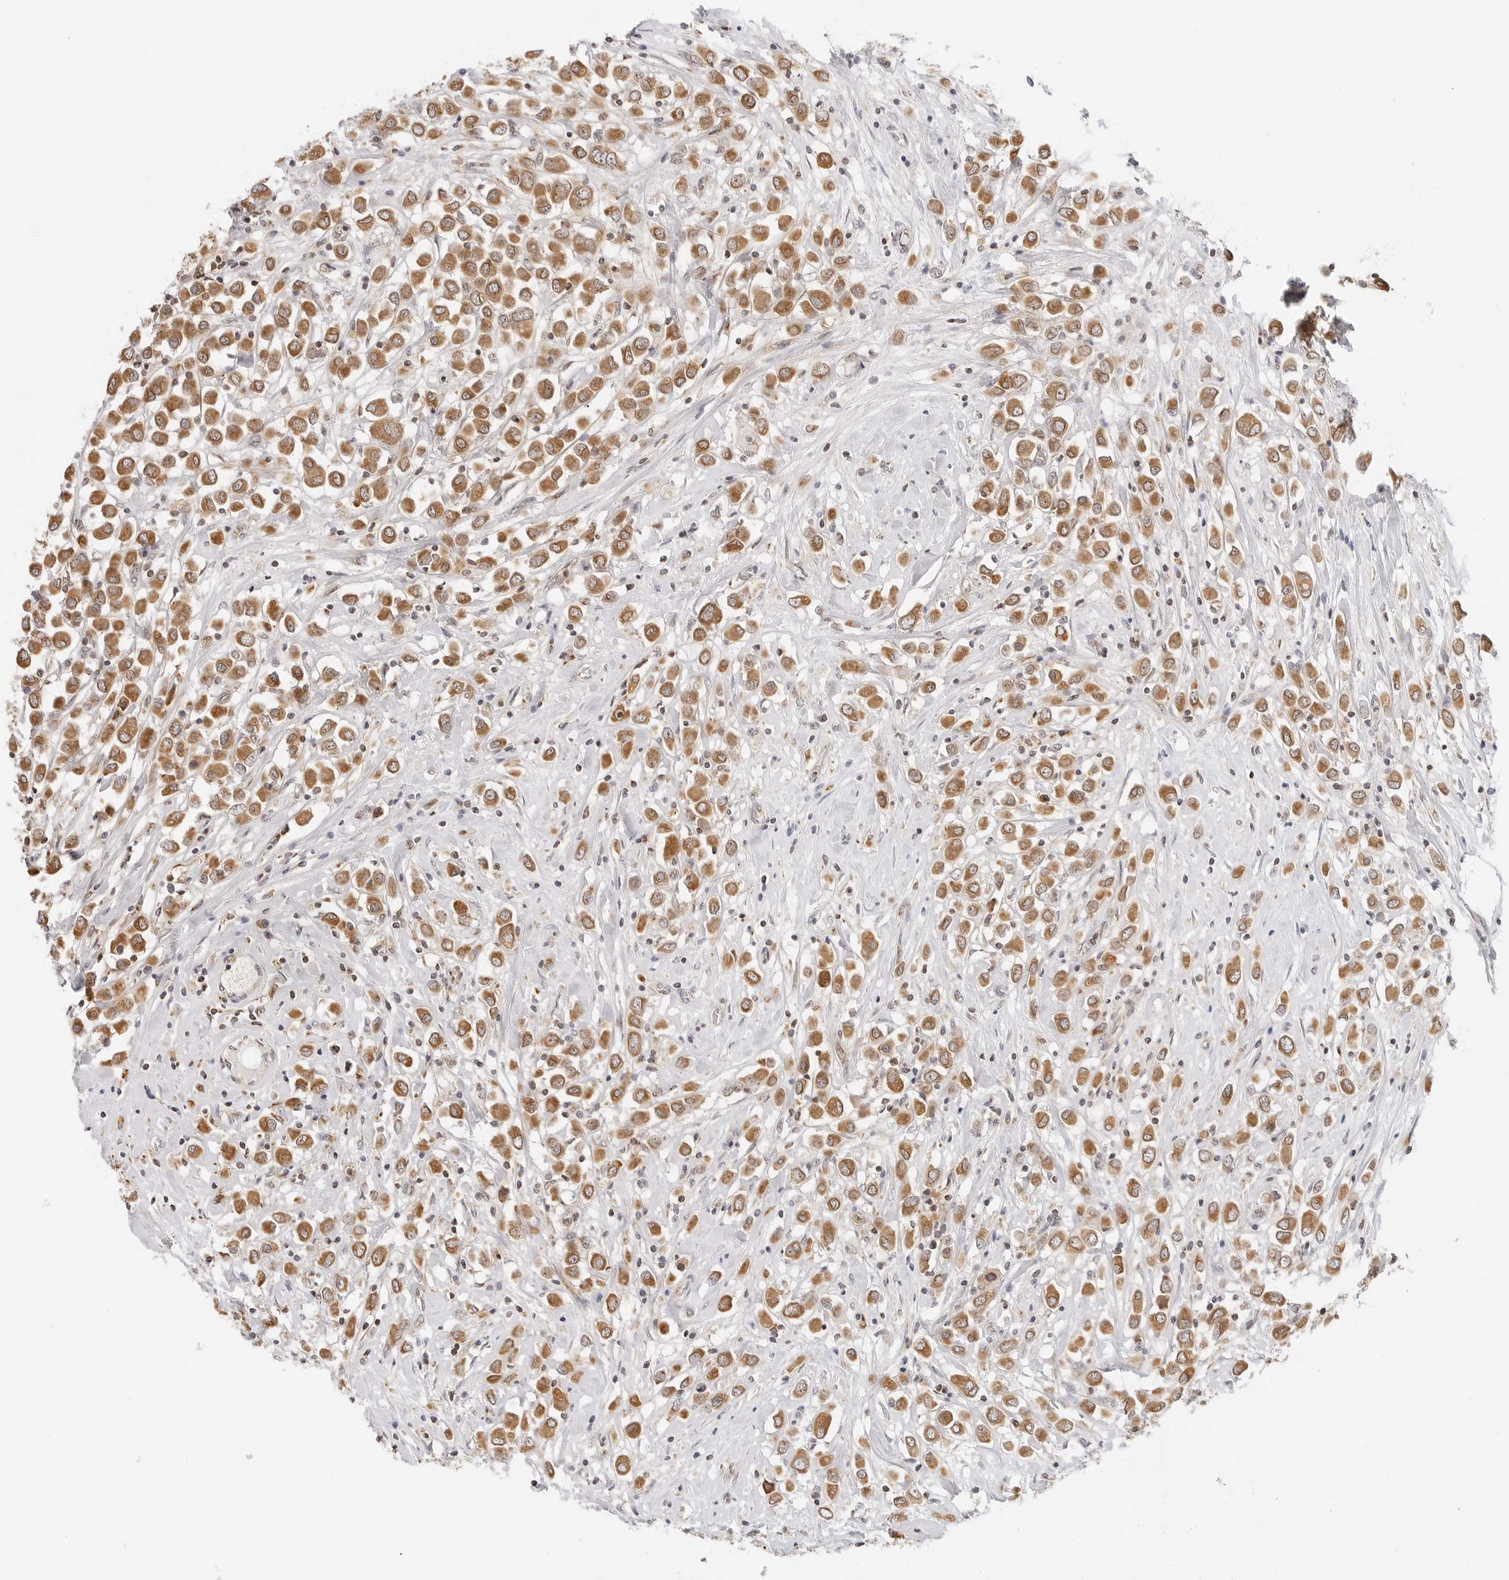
{"staining": {"intensity": "moderate", "quantity": ">75%", "location": "cytoplasmic/membranous"}, "tissue": "breast cancer", "cell_type": "Tumor cells", "image_type": "cancer", "snomed": [{"axis": "morphology", "description": "Duct carcinoma"}, {"axis": "topography", "description": "Breast"}], "caption": "Immunohistochemistry (IHC) staining of breast cancer, which shows medium levels of moderate cytoplasmic/membranous staining in approximately >75% of tumor cells indicating moderate cytoplasmic/membranous protein positivity. The staining was performed using DAB (brown) for protein detection and nuclei were counterstained in hematoxylin (blue).", "gene": "GORAB", "patient": {"sex": "female", "age": 61}}